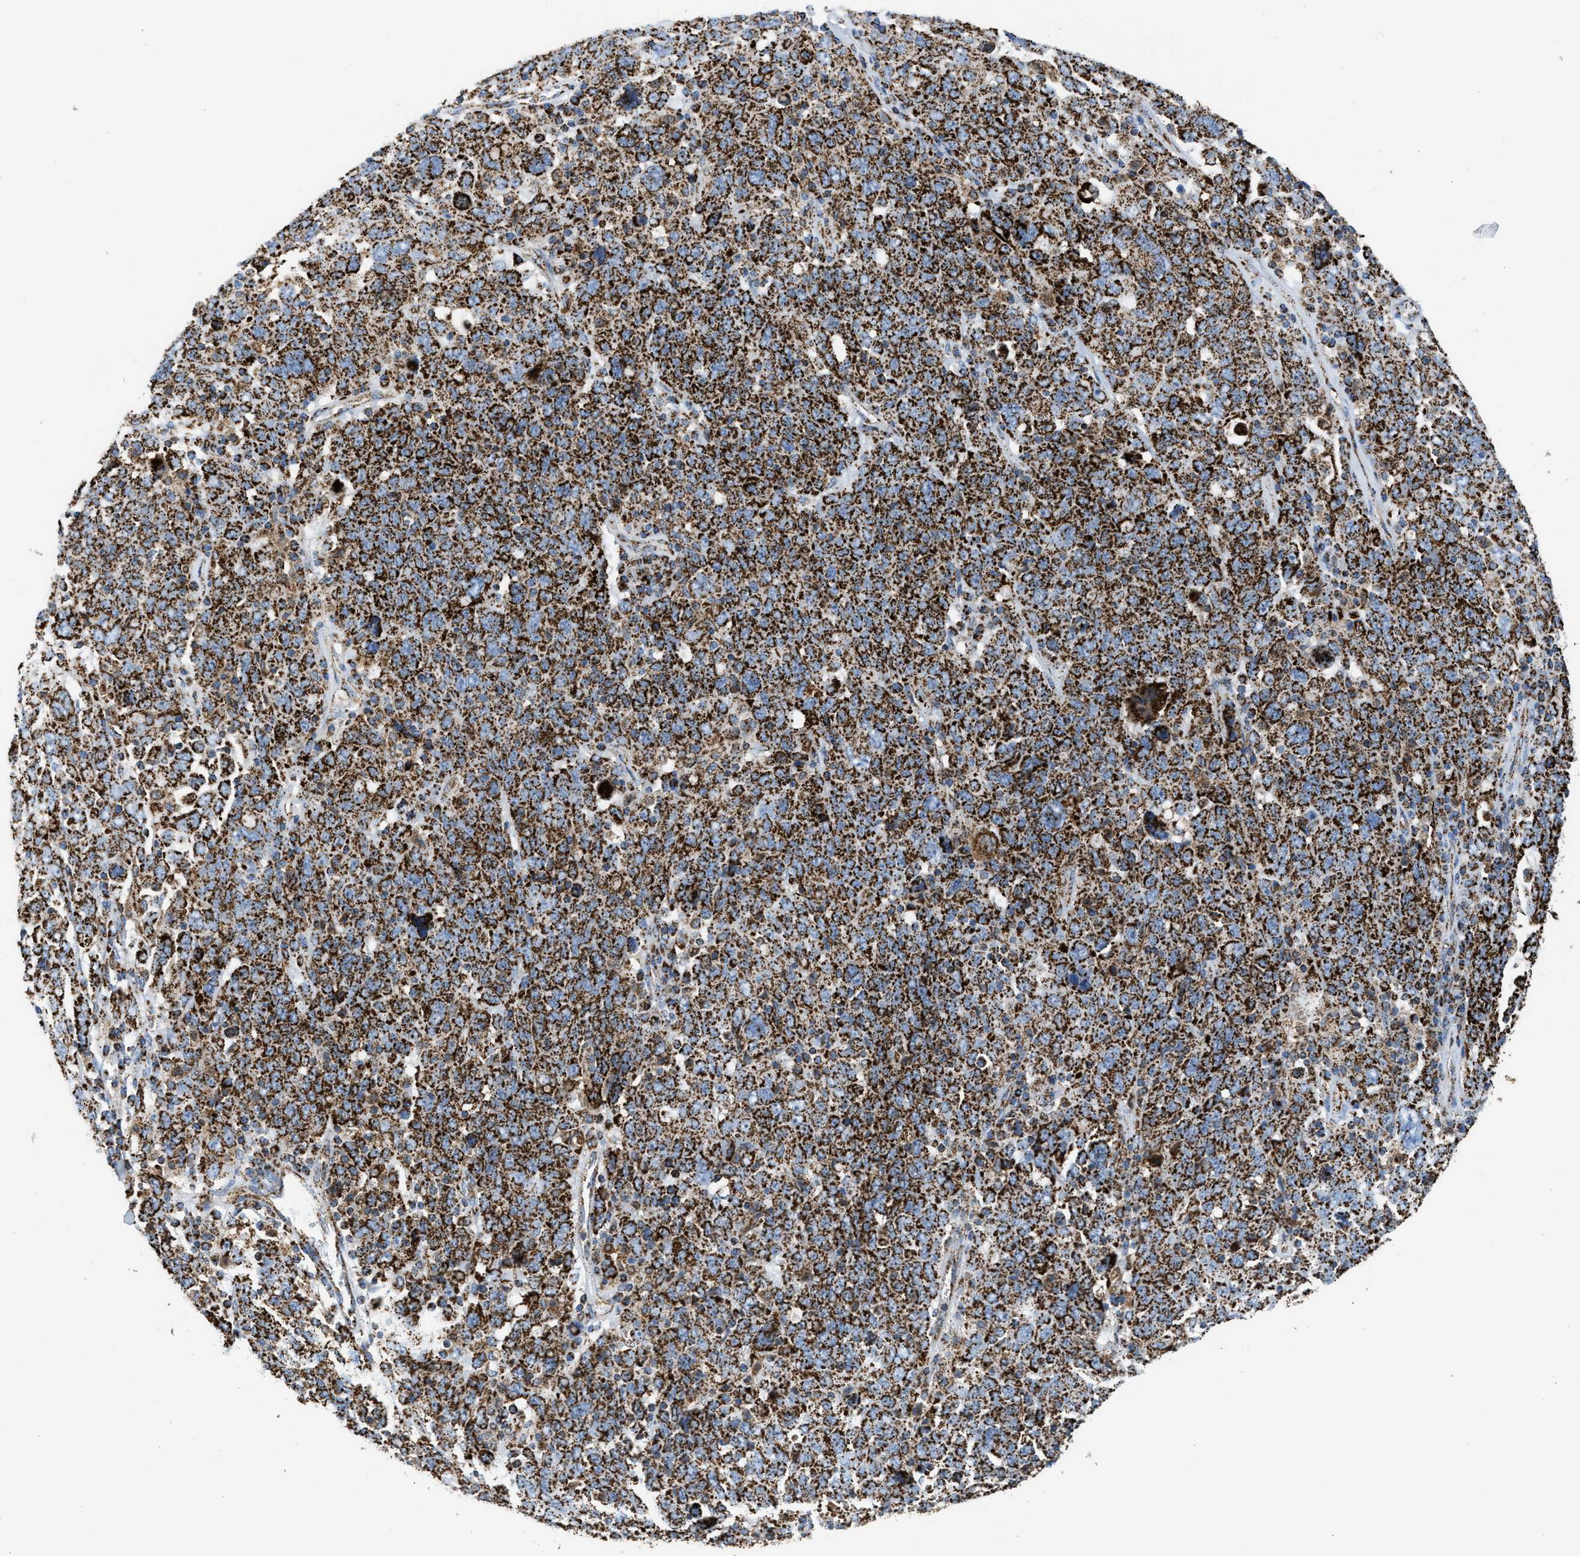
{"staining": {"intensity": "strong", "quantity": ">75%", "location": "cytoplasmic/membranous"}, "tissue": "ovarian cancer", "cell_type": "Tumor cells", "image_type": "cancer", "snomed": [{"axis": "morphology", "description": "Carcinoma, endometroid"}, {"axis": "topography", "description": "Ovary"}], "caption": "Immunohistochemical staining of human ovarian endometroid carcinoma demonstrates strong cytoplasmic/membranous protein expression in approximately >75% of tumor cells.", "gene": "ECHS1", "patient": {"sex": "female", "age": 62}}